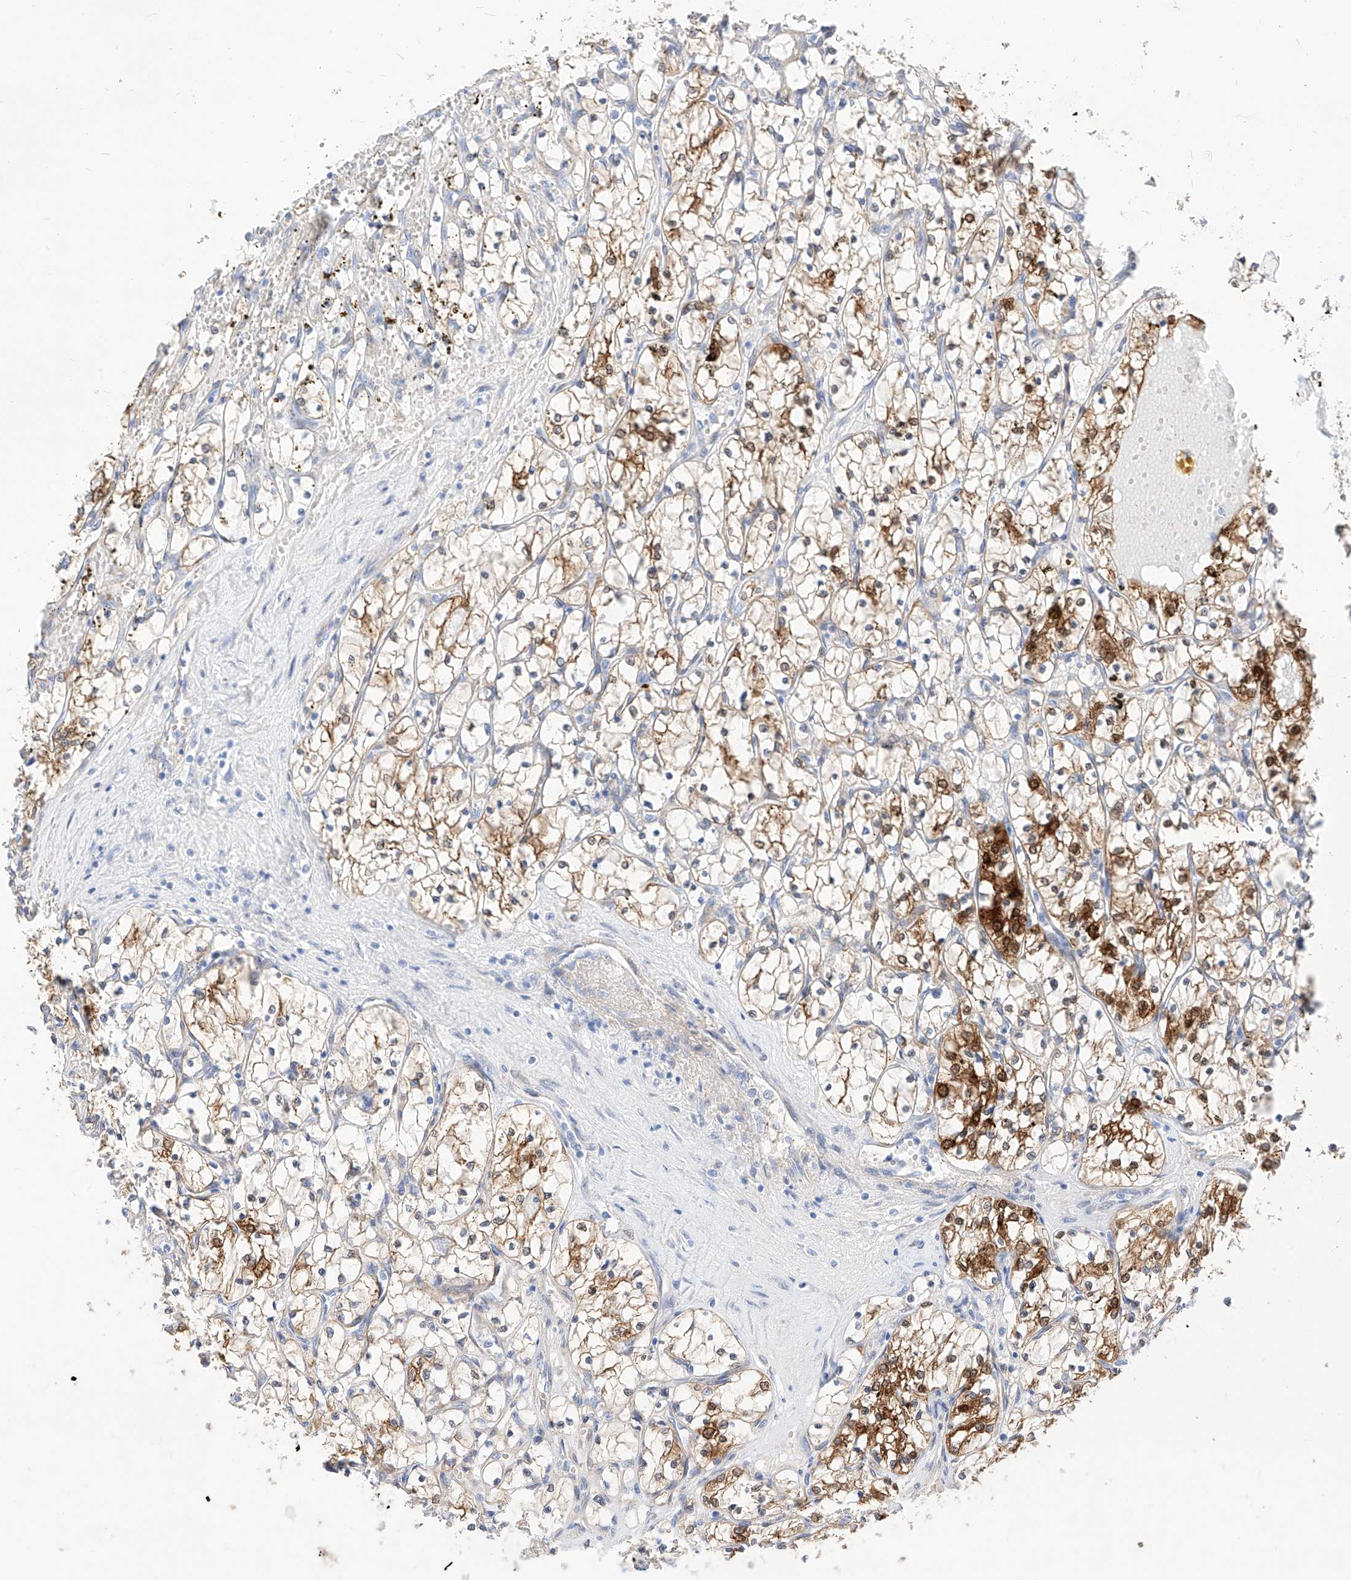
{"staining": {"intensity": "strong", "quantity": "25%-75%", "location": "cytoplasmic/membranous"}, "tissue": "renal cancer", "cell_type": "Tumor cells", "image_type": "cancer", "snomed": [{"axis": "morphology", "description": "Adenocarcinoma, NOS"}, {"axis": "topography", "description": "Kidney"}], "caption": "Tumor cells display strong cytoplasmic/membranous positivity in approximately 25%-75% of cells in renal cancer (adenocarcinoma). The protein of interest is shown in brown color, while the nuclei are stained blue.", "gene": "MAP7", "patient": {"sex": "female", "age": 69}}